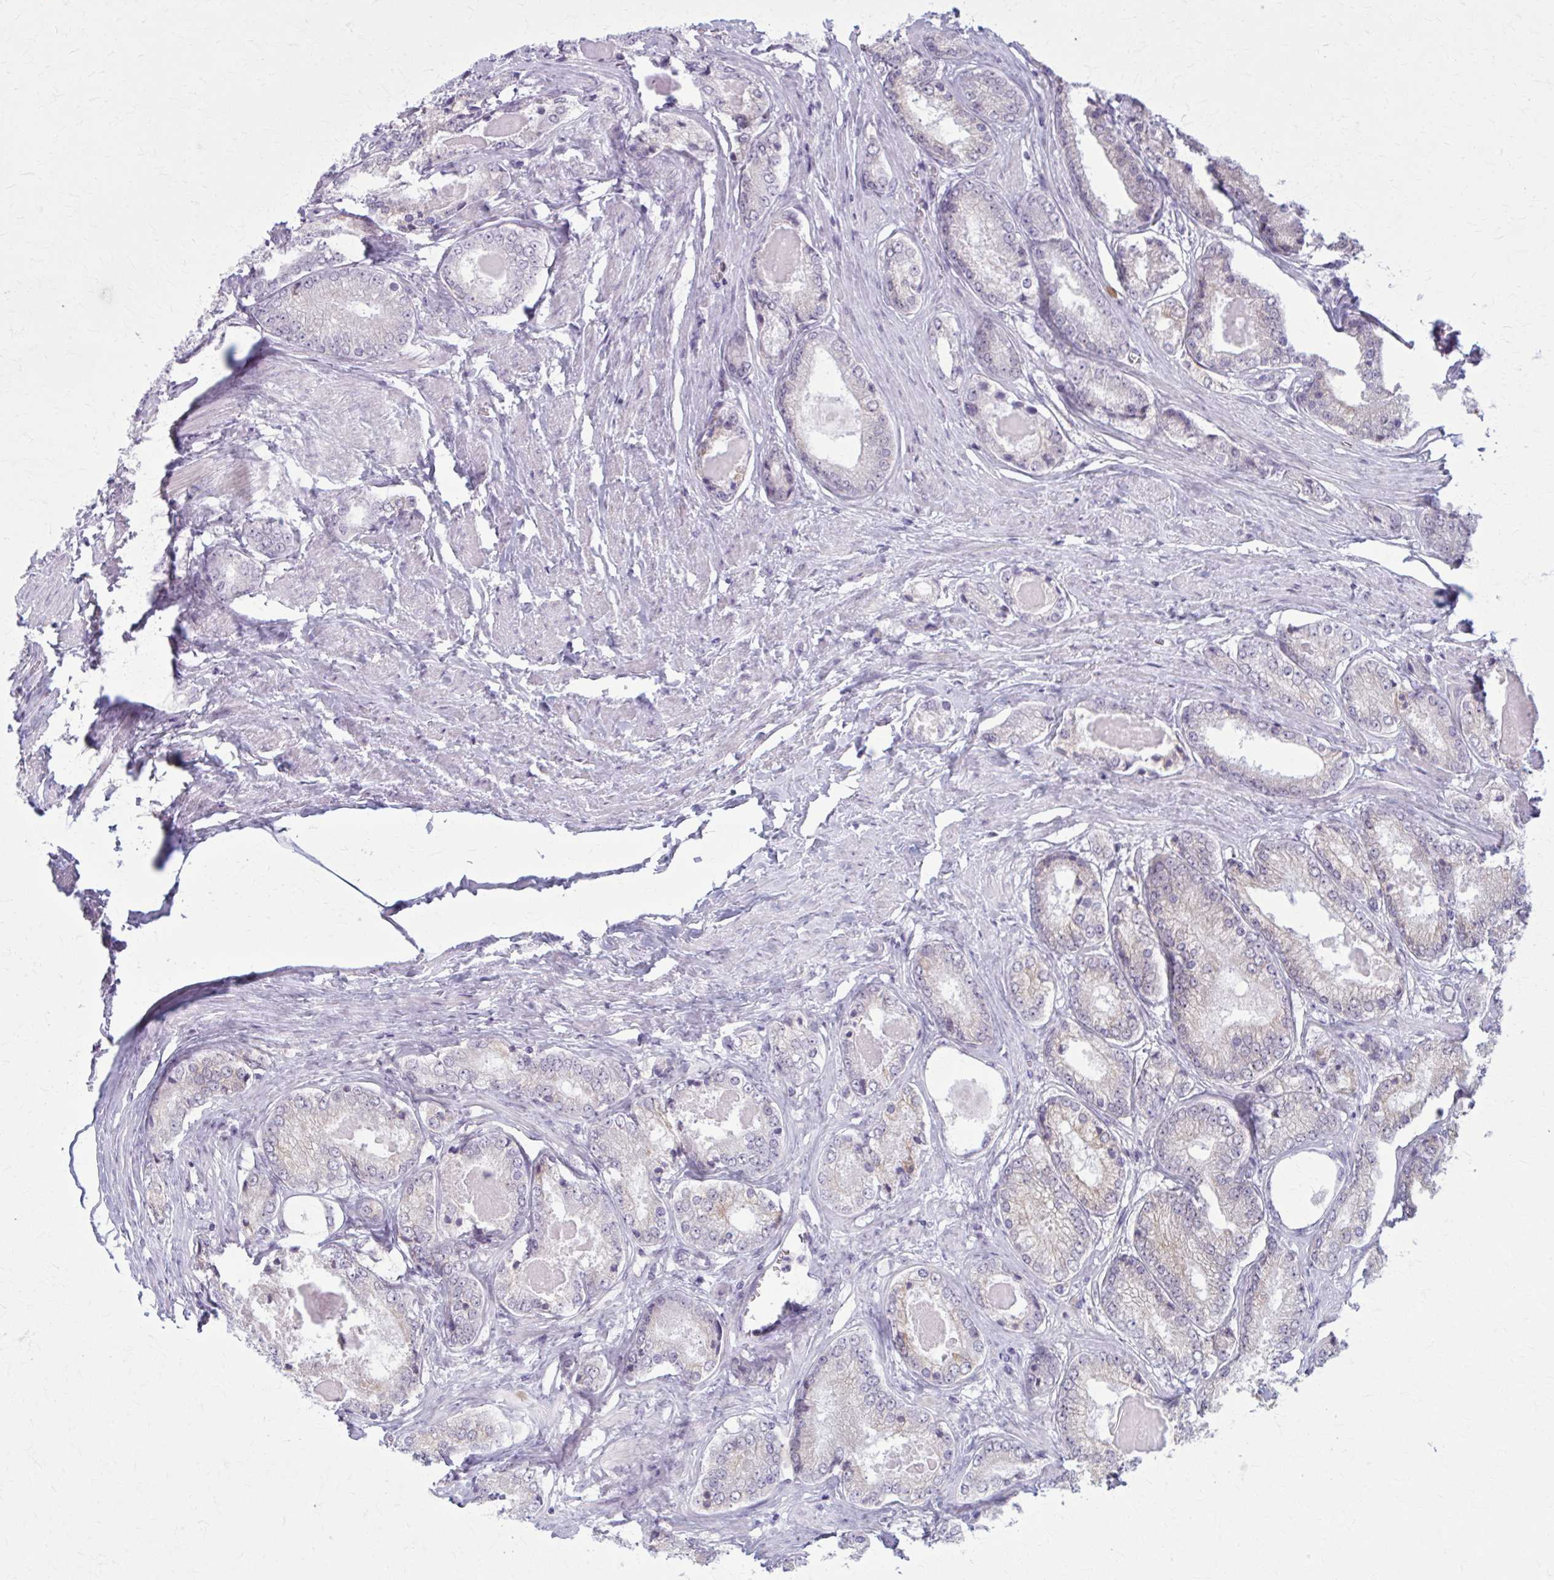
{"staining": {"intensity": "negative", "quantity": "none", "location": "none"}, "tissue": "prostate cancer", "cell_type": "Tumor cells", "image_type": "cancer", "snomed": [{"axis": "morphology", "description": "Adenocarcinoma, NOS"}, {"axis": "morphology", "description": "Adenocarcinoma, Low grade"}, {"axis": "topography", "description": "Prostate"}], "caption": "Immunohistochemistry image of human prostate cancer (adenocarcinoma) stained for a protein (brown), which shows no positivity in tumor cells.", "gene": "NUMBL", "patient": {"sex": "male", "age": 68}}